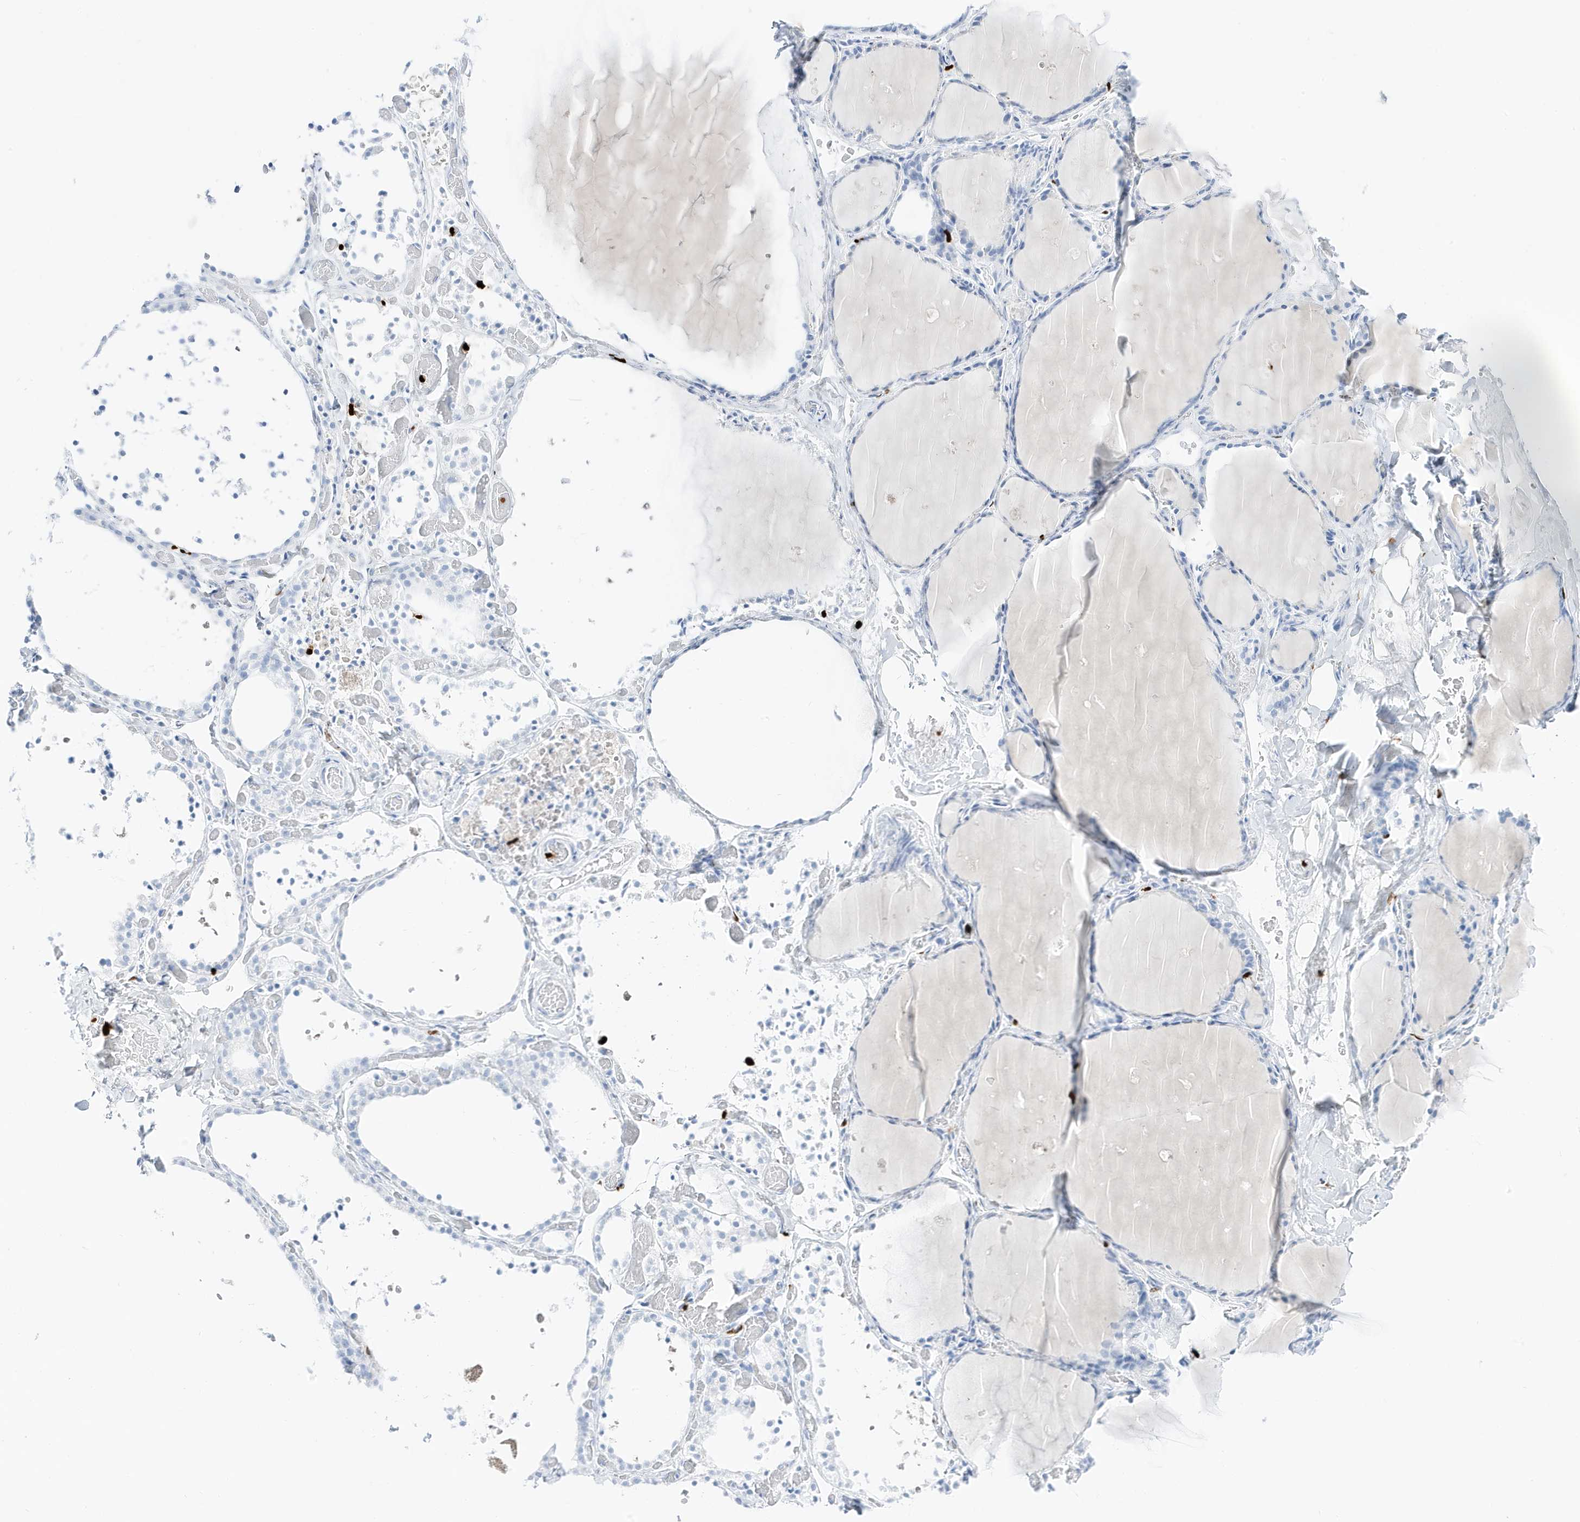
{"staining": {"intensity": "negative", "quantity": "none", "location": "none"}, "tissue": "thyroid gland", "cell_type": "Glandular cells", "image_type": "normal", "snomed": [{"axis": "morphology", "description": "Normal tissue, NOS"}, {"axis": "topography", "description": "Thyroid gland"}], "caption": "IHC photomicrograph of unremarkable thyroid gland stained for a protein (brown), which reveals no expression in glandular cells.", "gene": "MNDA", "patient": {"sex": "female", "age": 44}}